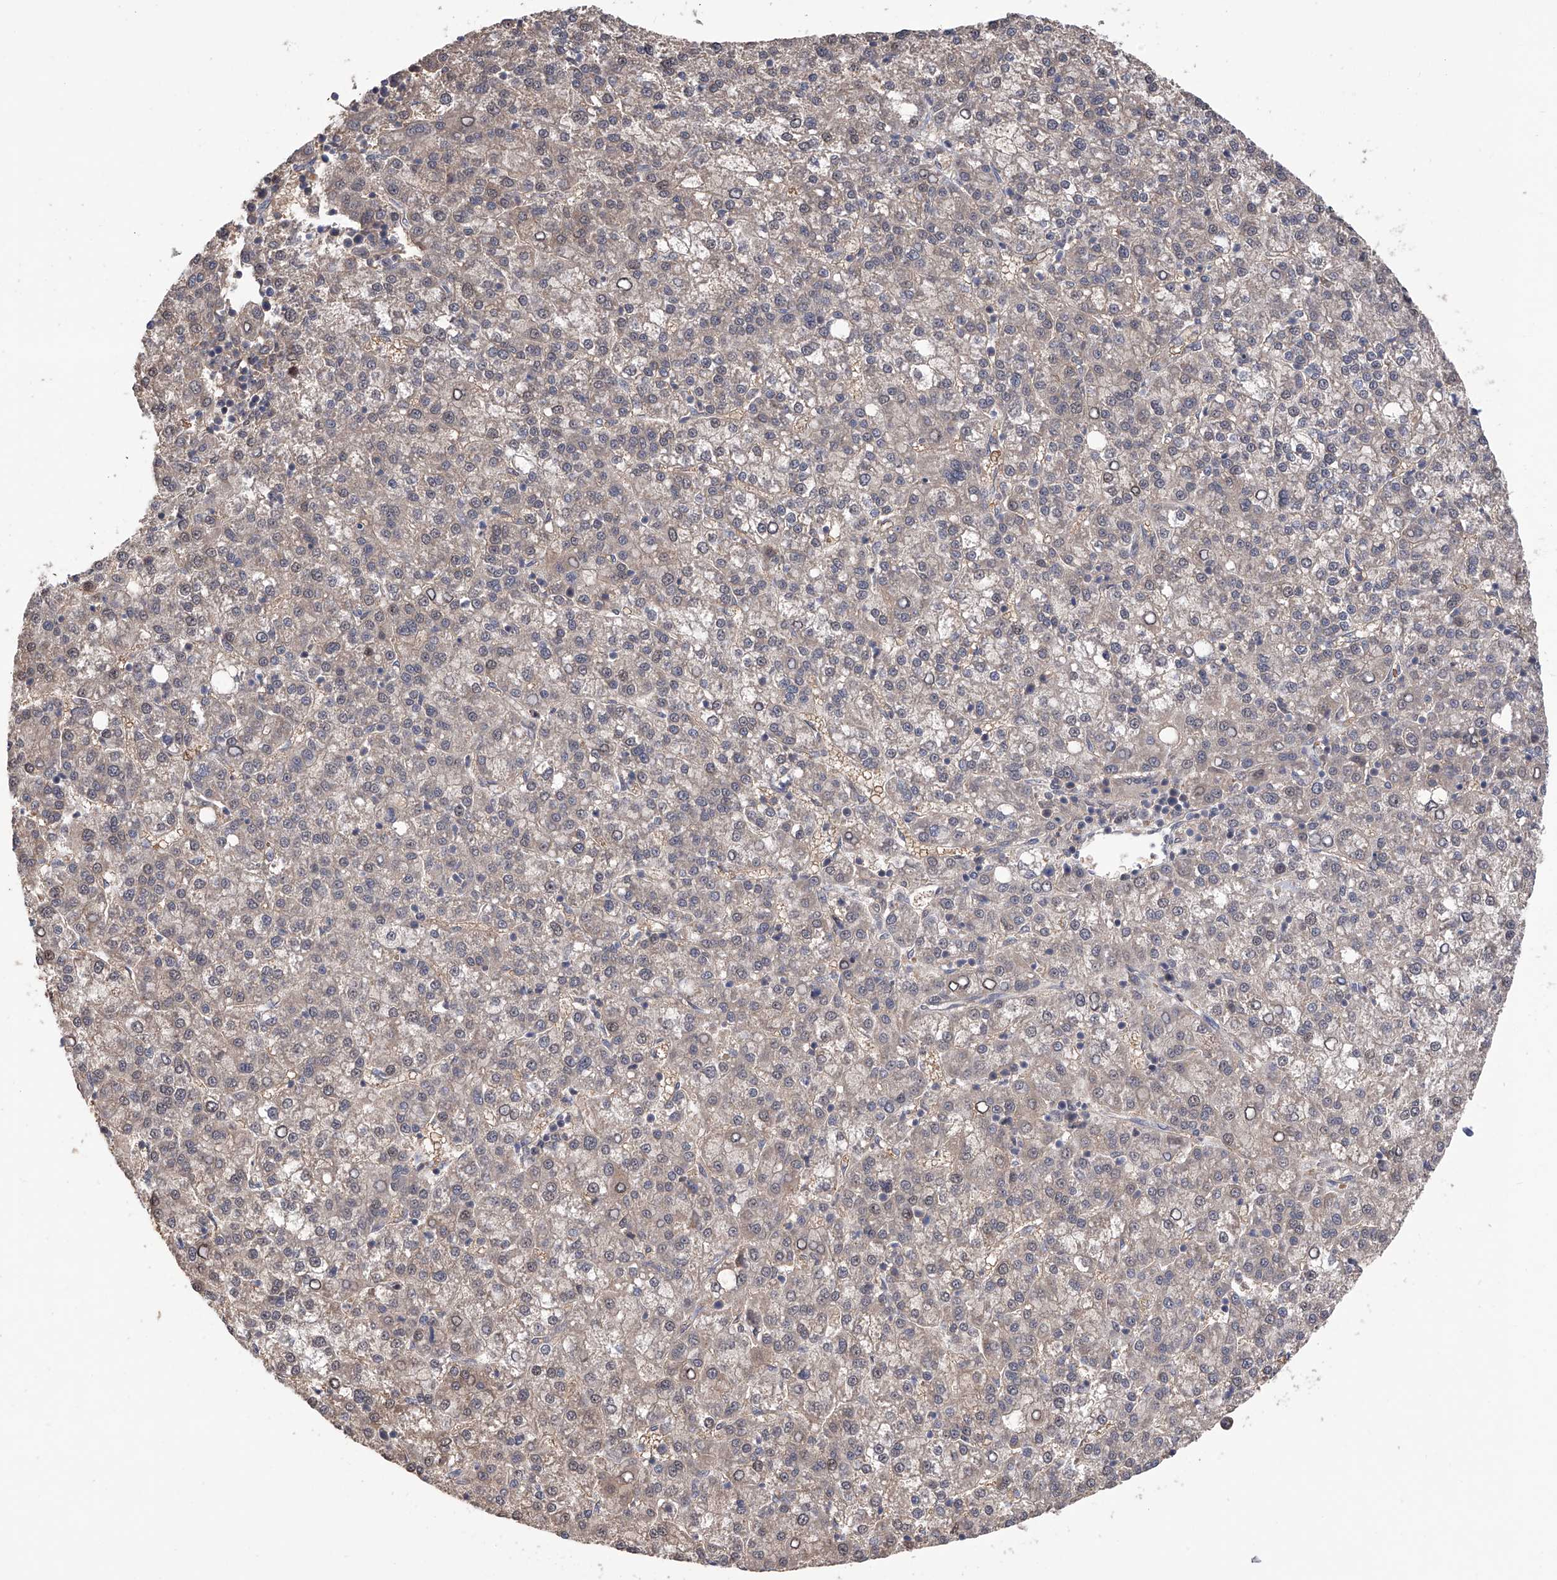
{"staining": {"intensity": "weak", "quantity": "25%-75%", "location": "cytoplasmic/membranous"}, "tissue": "liver cancer", "cell_type": "Tumor cells", "image_type": "cancer", "snomed": [{"axis": "morphology", "description": "Carcinoma, Hepatocellular, NOS"}, {"axis": "topography", "description": "Liver"}], "caption": "The image reveals immunohistochemical staining of liver hepatocellular carcinoma. There is weak cytoplasmic/membranous positivity is seen in approximately 25%-75% of tumor cells.", "gene": "LYSMD4", "patient": {"sex": "female", "age": 58}}